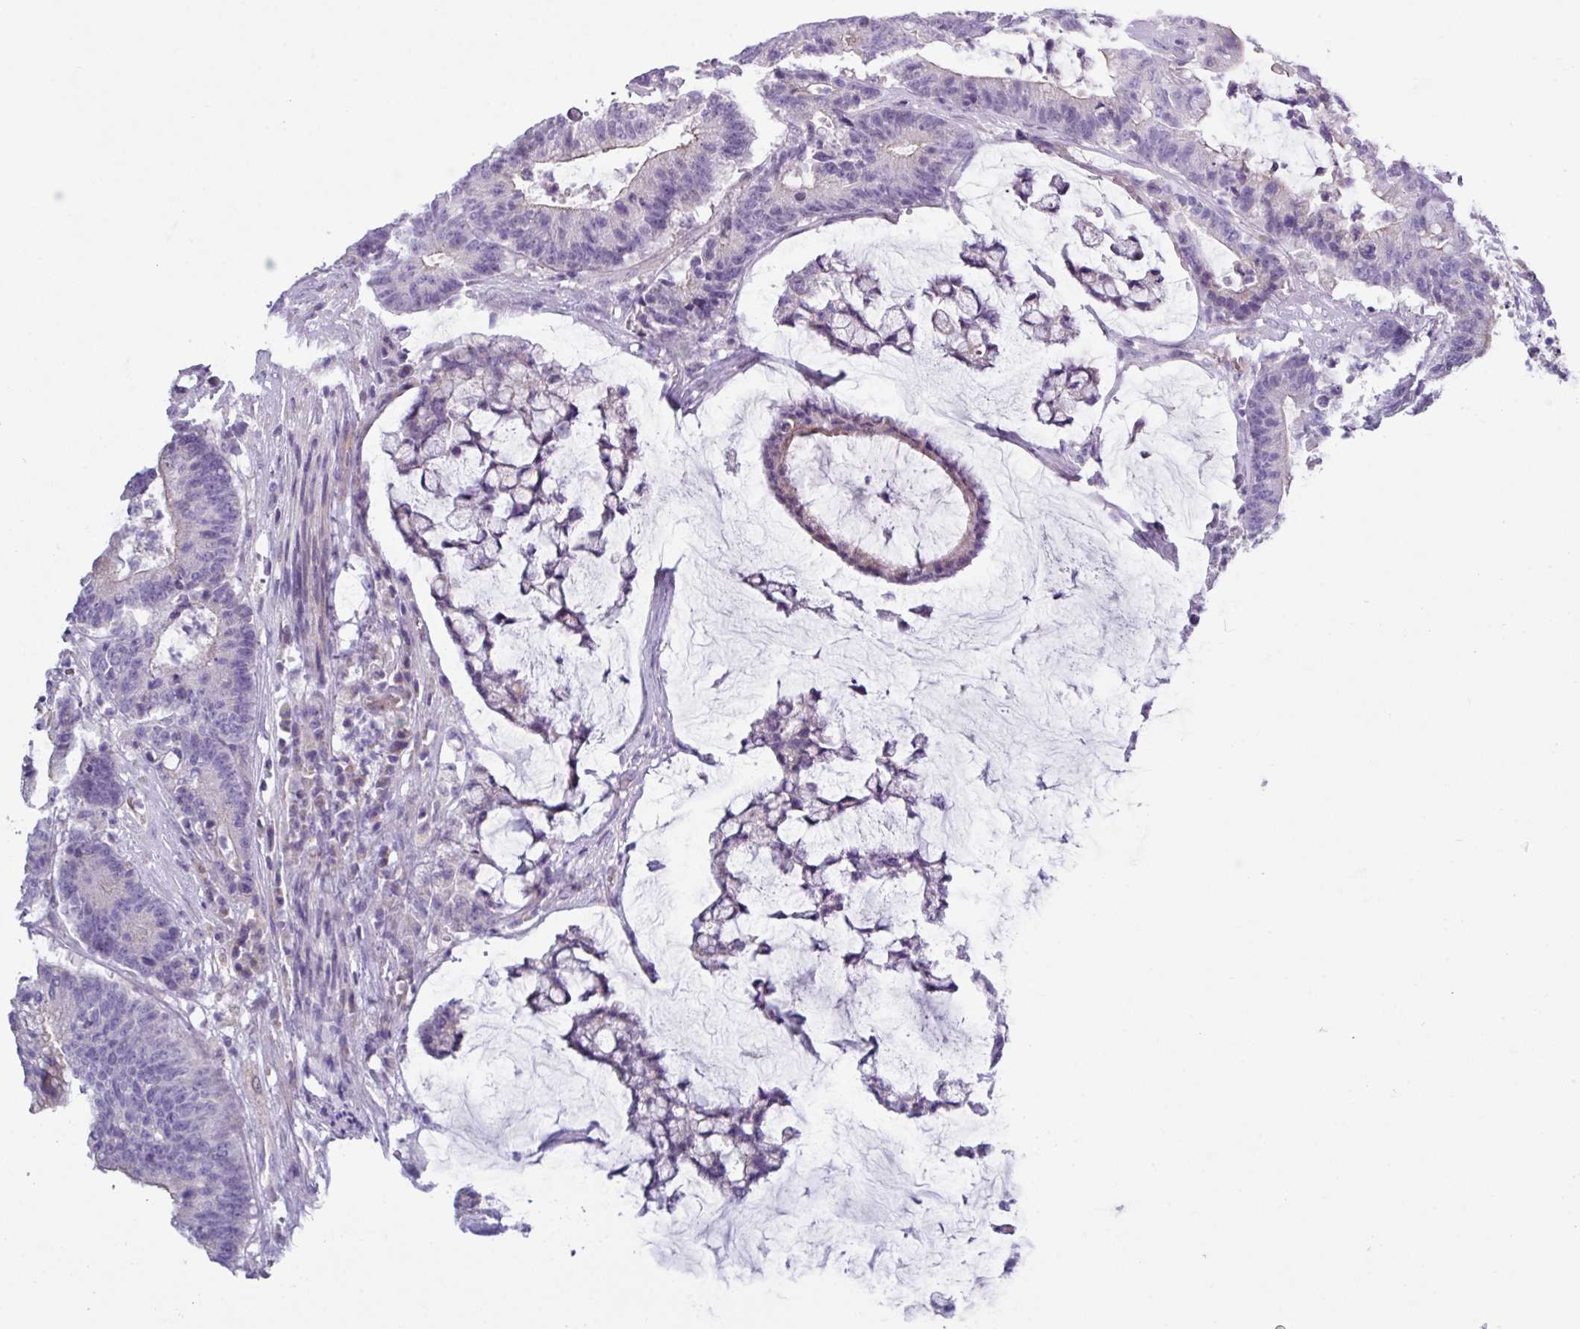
{"staining": {"intensity": "negative", "quantity": "none", "location": "none"}, "tissue": "colorectal cancer", "cell_type": "Tumor cells", "image_type": "cancer", "snomed": [{"axis": "morphology", "description": "Adenocarcinoma, NOS"}, {"axis": "topography", "description": "Colon"}], "caption": "The photomicrograph reveals no significant staining in tumor cells of colorectal cancer (adenocarcinoma).", "gene": "RGS16", "patient": {"sex": "female", "age": 84}}